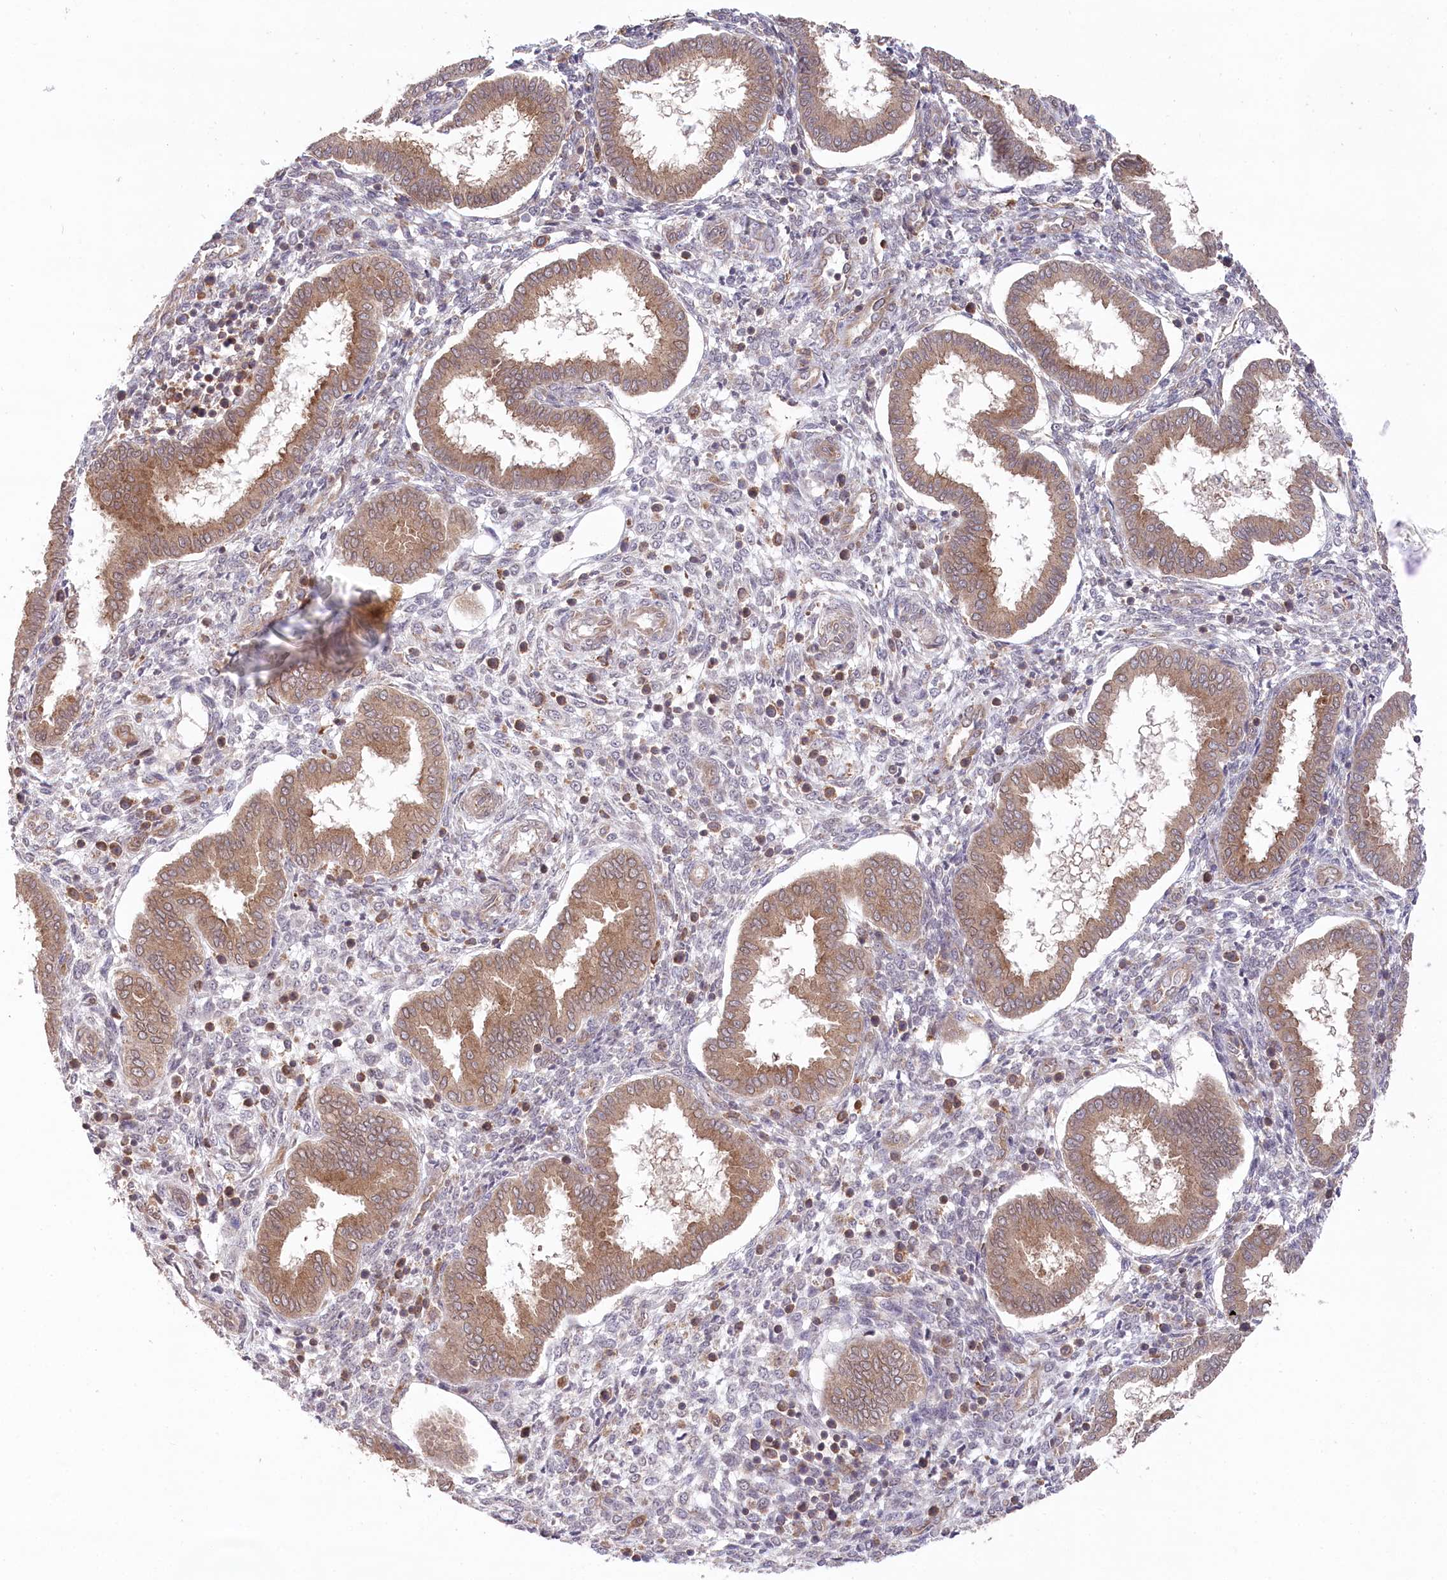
{"staining": {"intensity": "moderate", "quantity": "<25%", "location": "cytoplasmic/membranous"}, "tissue": "endometrium", "cell_type": "Cells in endometrial stroma", "image_type": "normal", "snomed": [{"axis": "morphology", "description": "Normal tissue, NOS"}, {"axis": "topography", "description": "Endometrium"}], "caption": "The micrograph displays a brown stain indicating the presence of a protein in the cytoplasmic/membranous of cells in endometrial stroma in endometrium.", "gene": "PPP1R21", "patient": {"sex": "female", "age": 24}}